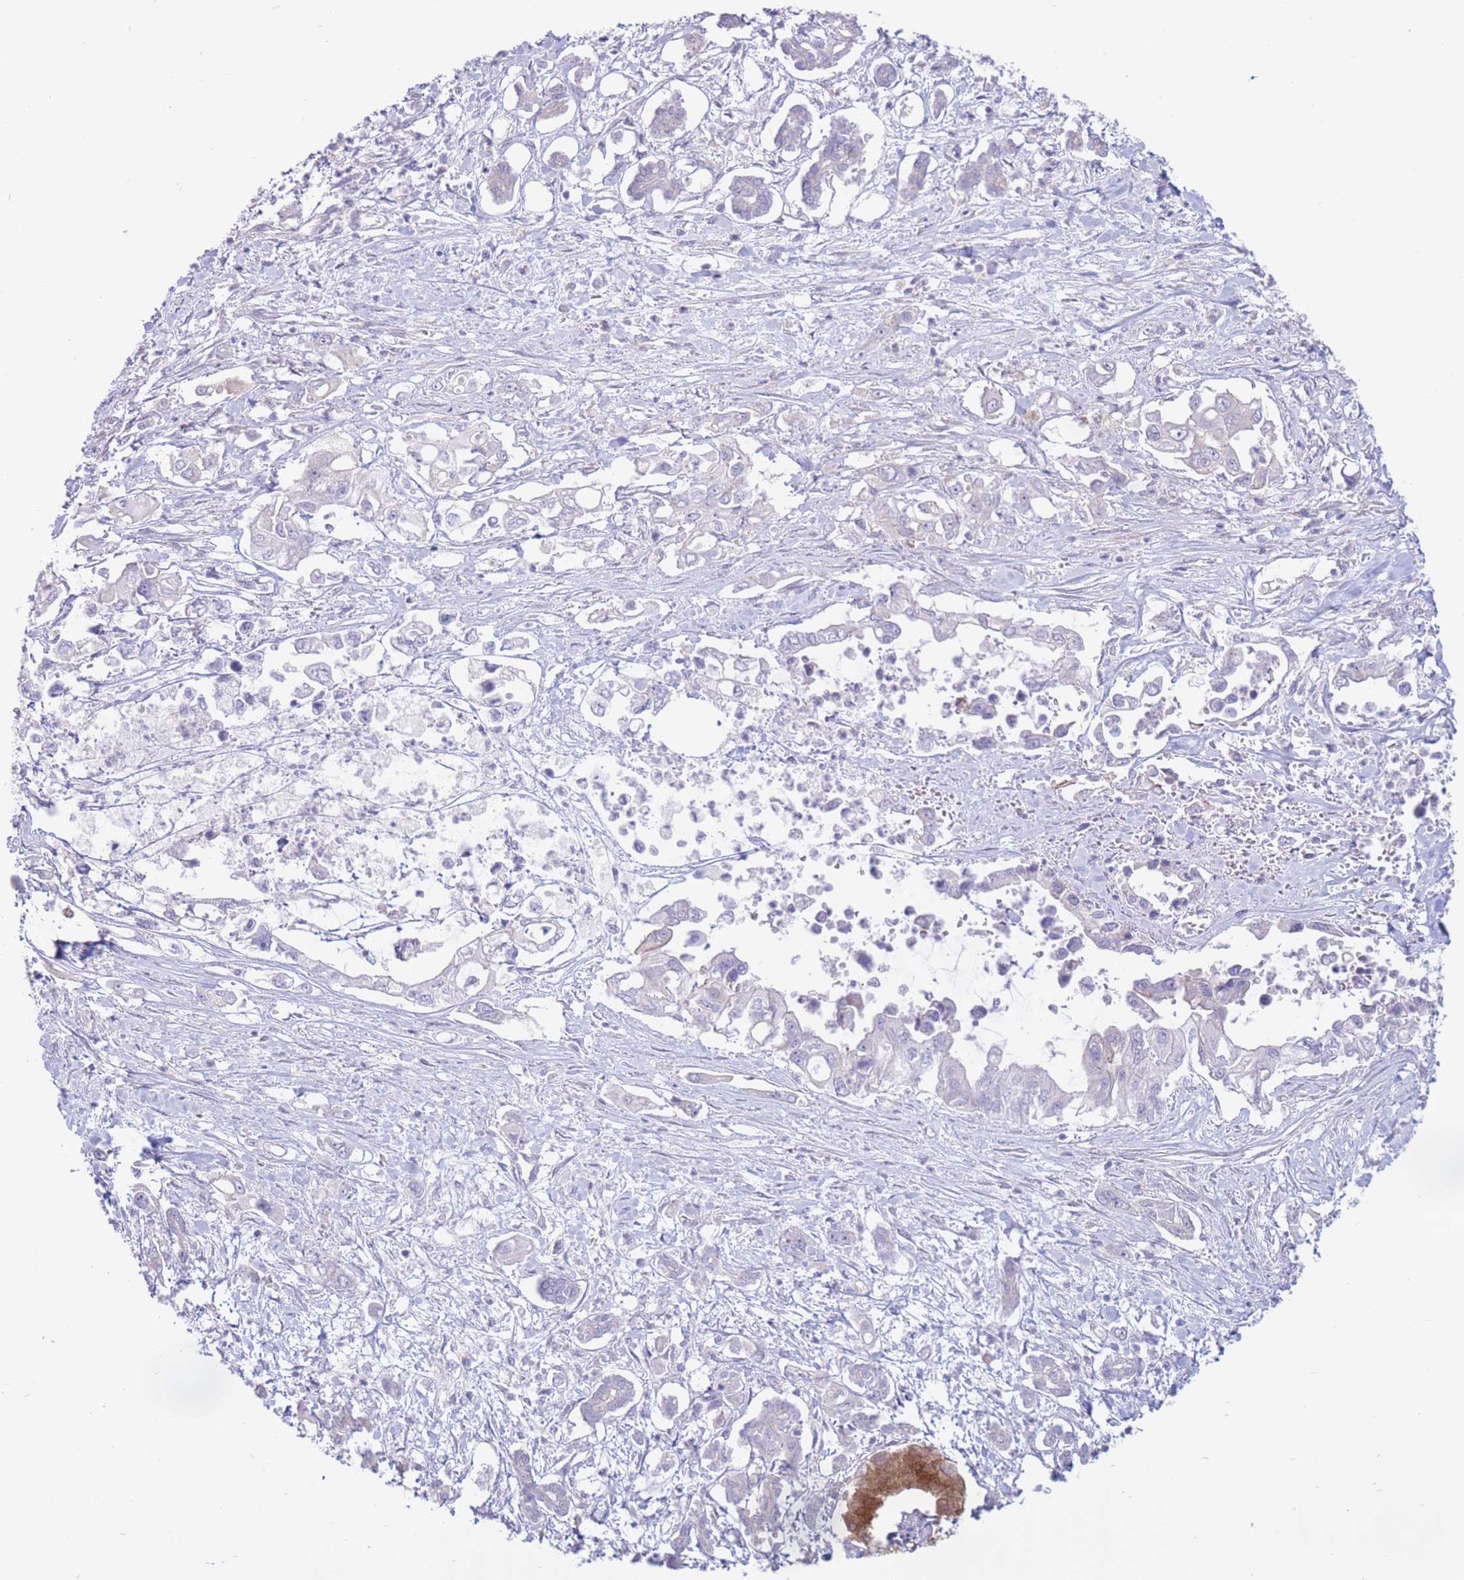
{"staining": {"intensity": "negative", "quantity": "none", "location": "none"}, "tissue": "pancreatic cancer", "cell_type": "Tumor cells", "image_type": "cancer", "snomed": [{"axis": "morphology", "description": "Adenocarcinoma, NOS"}, {"axis": "topography", "description": "Pancreas"}], "caption": "The photomicrograph displays no staining of tumor cells in pancreatic cancer (adenocarcinoma).", "gene": "ALS2CL", "patient": {"sex": "male", "age": 61}}